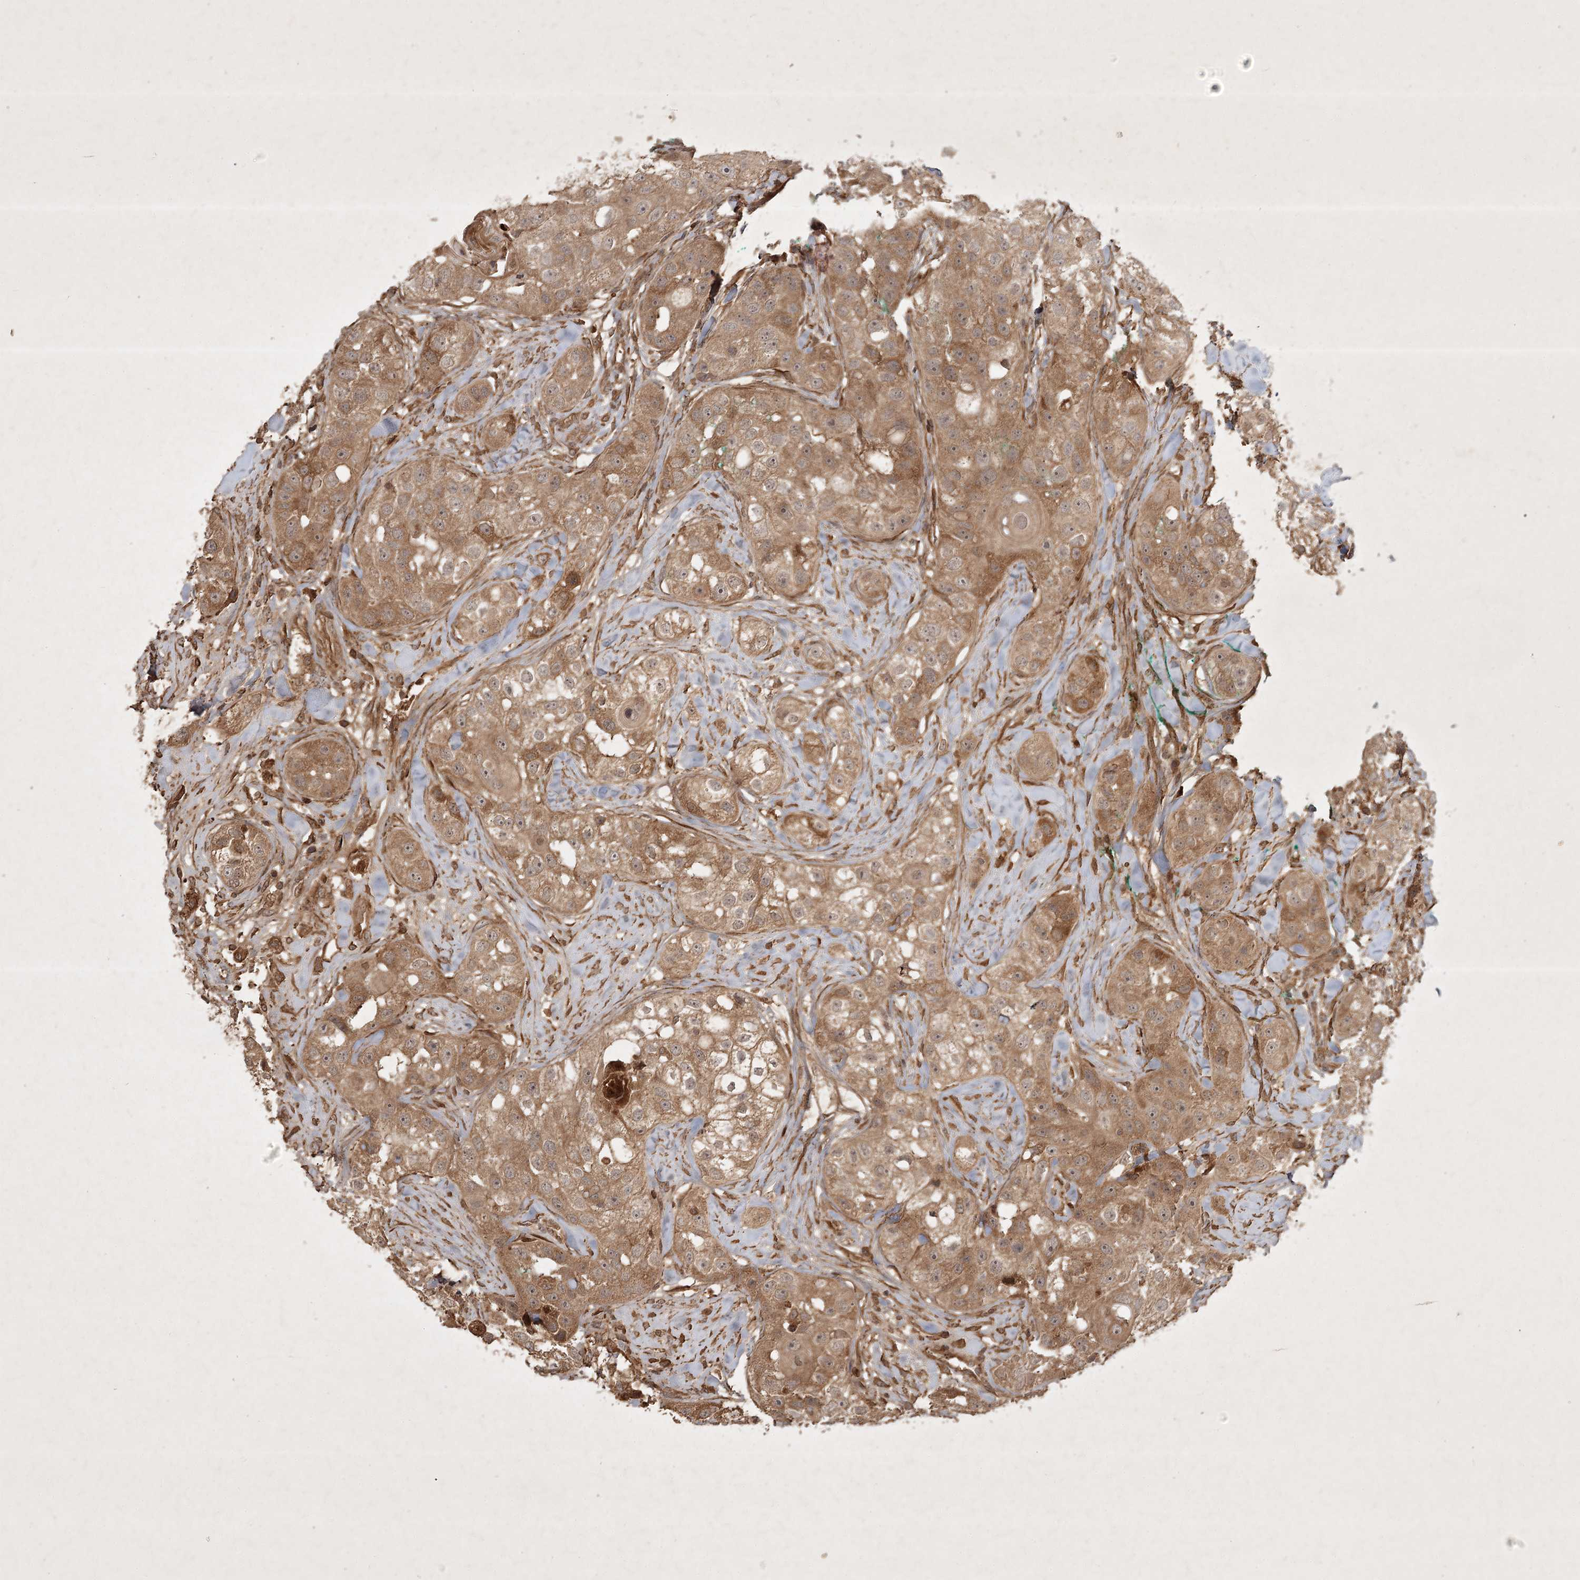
{"staining": {"intensity": "moderate", "quantity": ">75%", "location": "cytoplasmic/membranous"}, "tissue": "head and neck cancer", "cell_type": "Tumor cells", "image_type": "cancer", "snomed": [{"axis": "morphology", "description": "Normal tissue, NOS"}, {"axis": "morphology", "description": "Squamous cell carcinoma, NOS"}, {"axis": "topography", "description": "Skeletal muscle"}, {"axis": "topography", "description": "Head-Neck"}], "caption": "Protein expression analysis of human head and neck squamous cell carcinoma reveals moderate cytoplasmic/membranous staining in approximately >75% of tumor cells.", "gene": "ARL13A", "patient": {"sex": "male", "age": 51}}